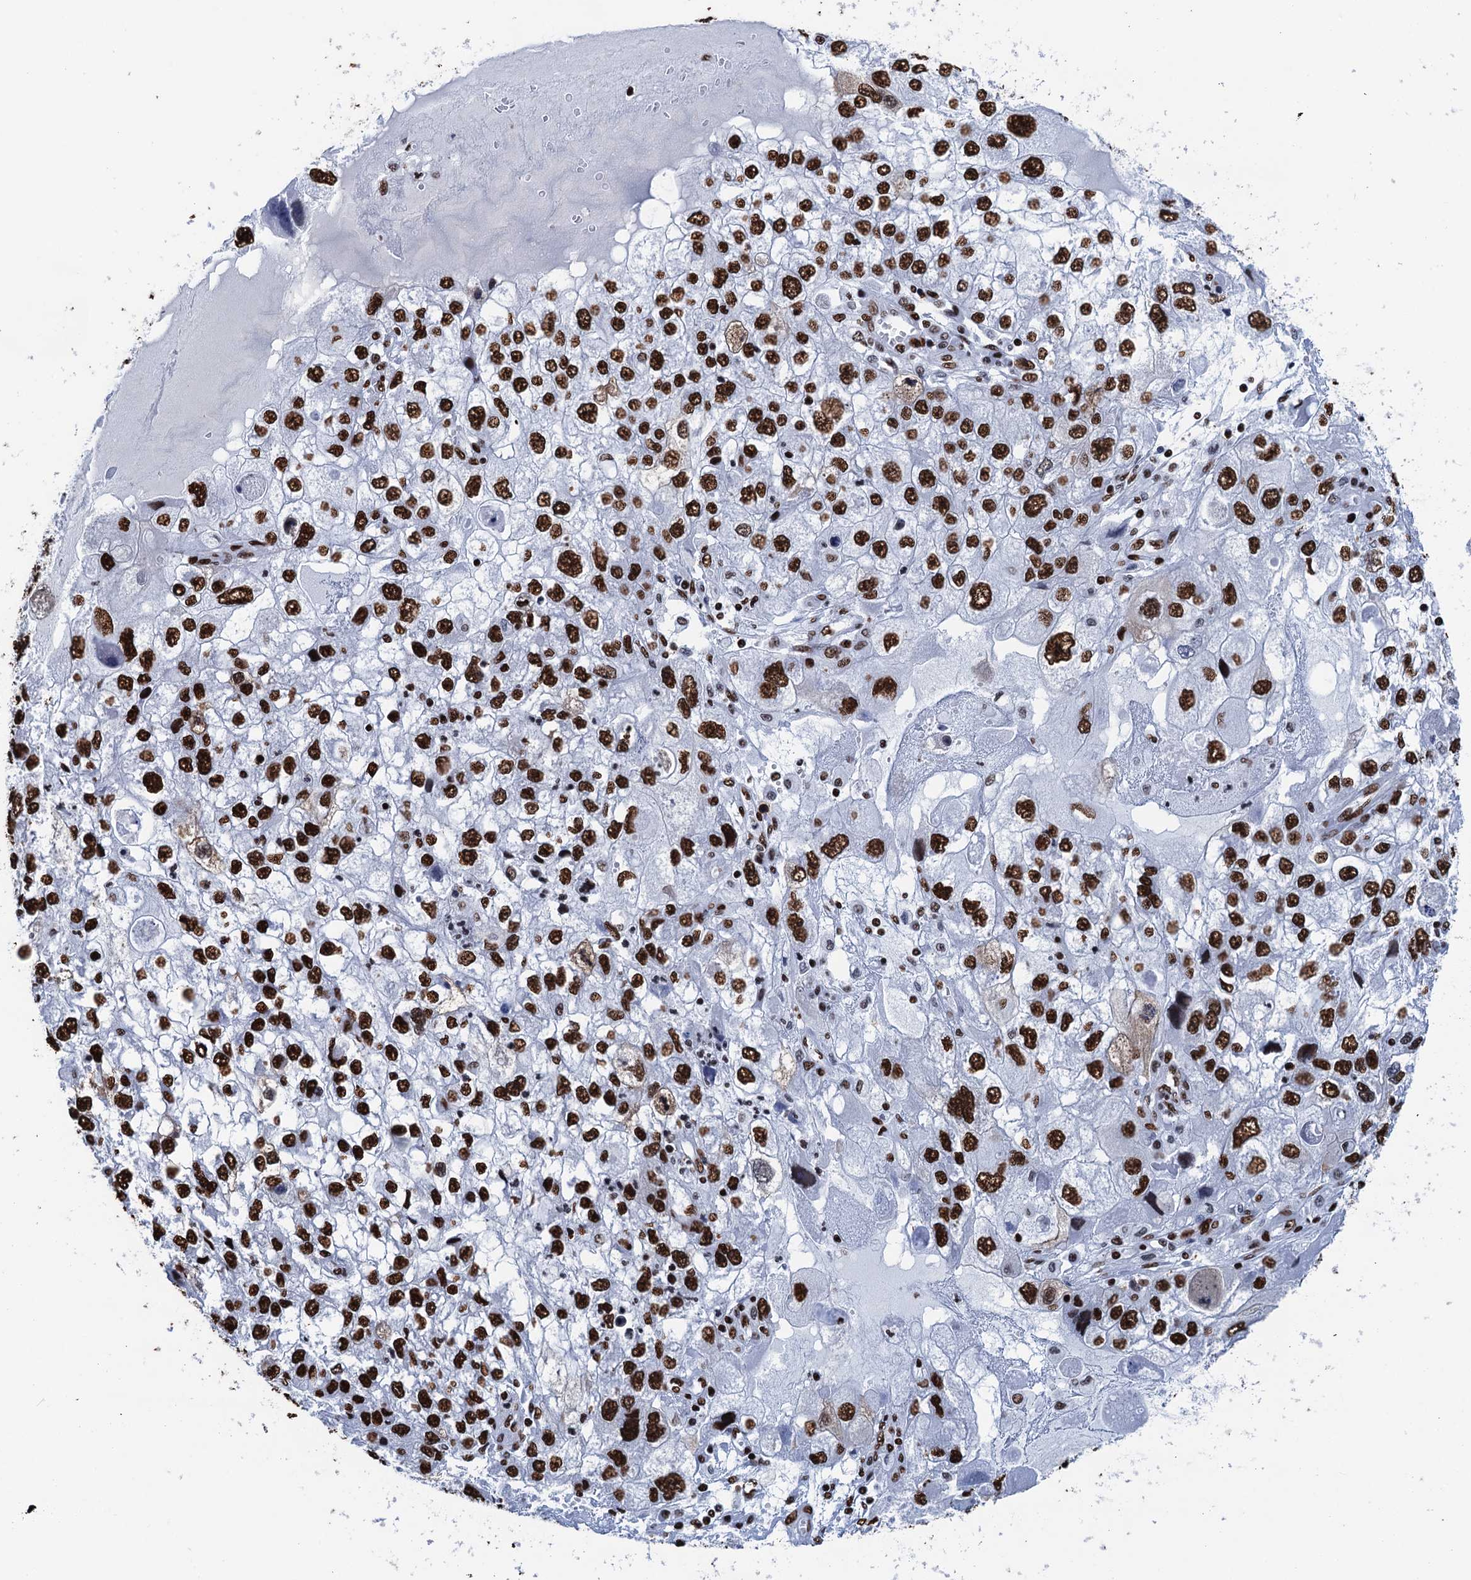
{"staining": {"intensity": "strong", "quantity": ">75%", "location": "nuclear"}, "tissue": "endometrial cancer", "cell_type": "Tumor cells", "image_type": "cancer", "snomed": [{"axis": "morphology", "description": "Adenocarcinoma, NOS"}, {"axis": "topography", "description": "Endometrium"}], "caption": "Adenocarcinoma (endometrial) stained for a protein displays strong nuclear positivity in tumor cells.", "gene": "UBA2", "patient": {"sex": "female", "age": 49}}